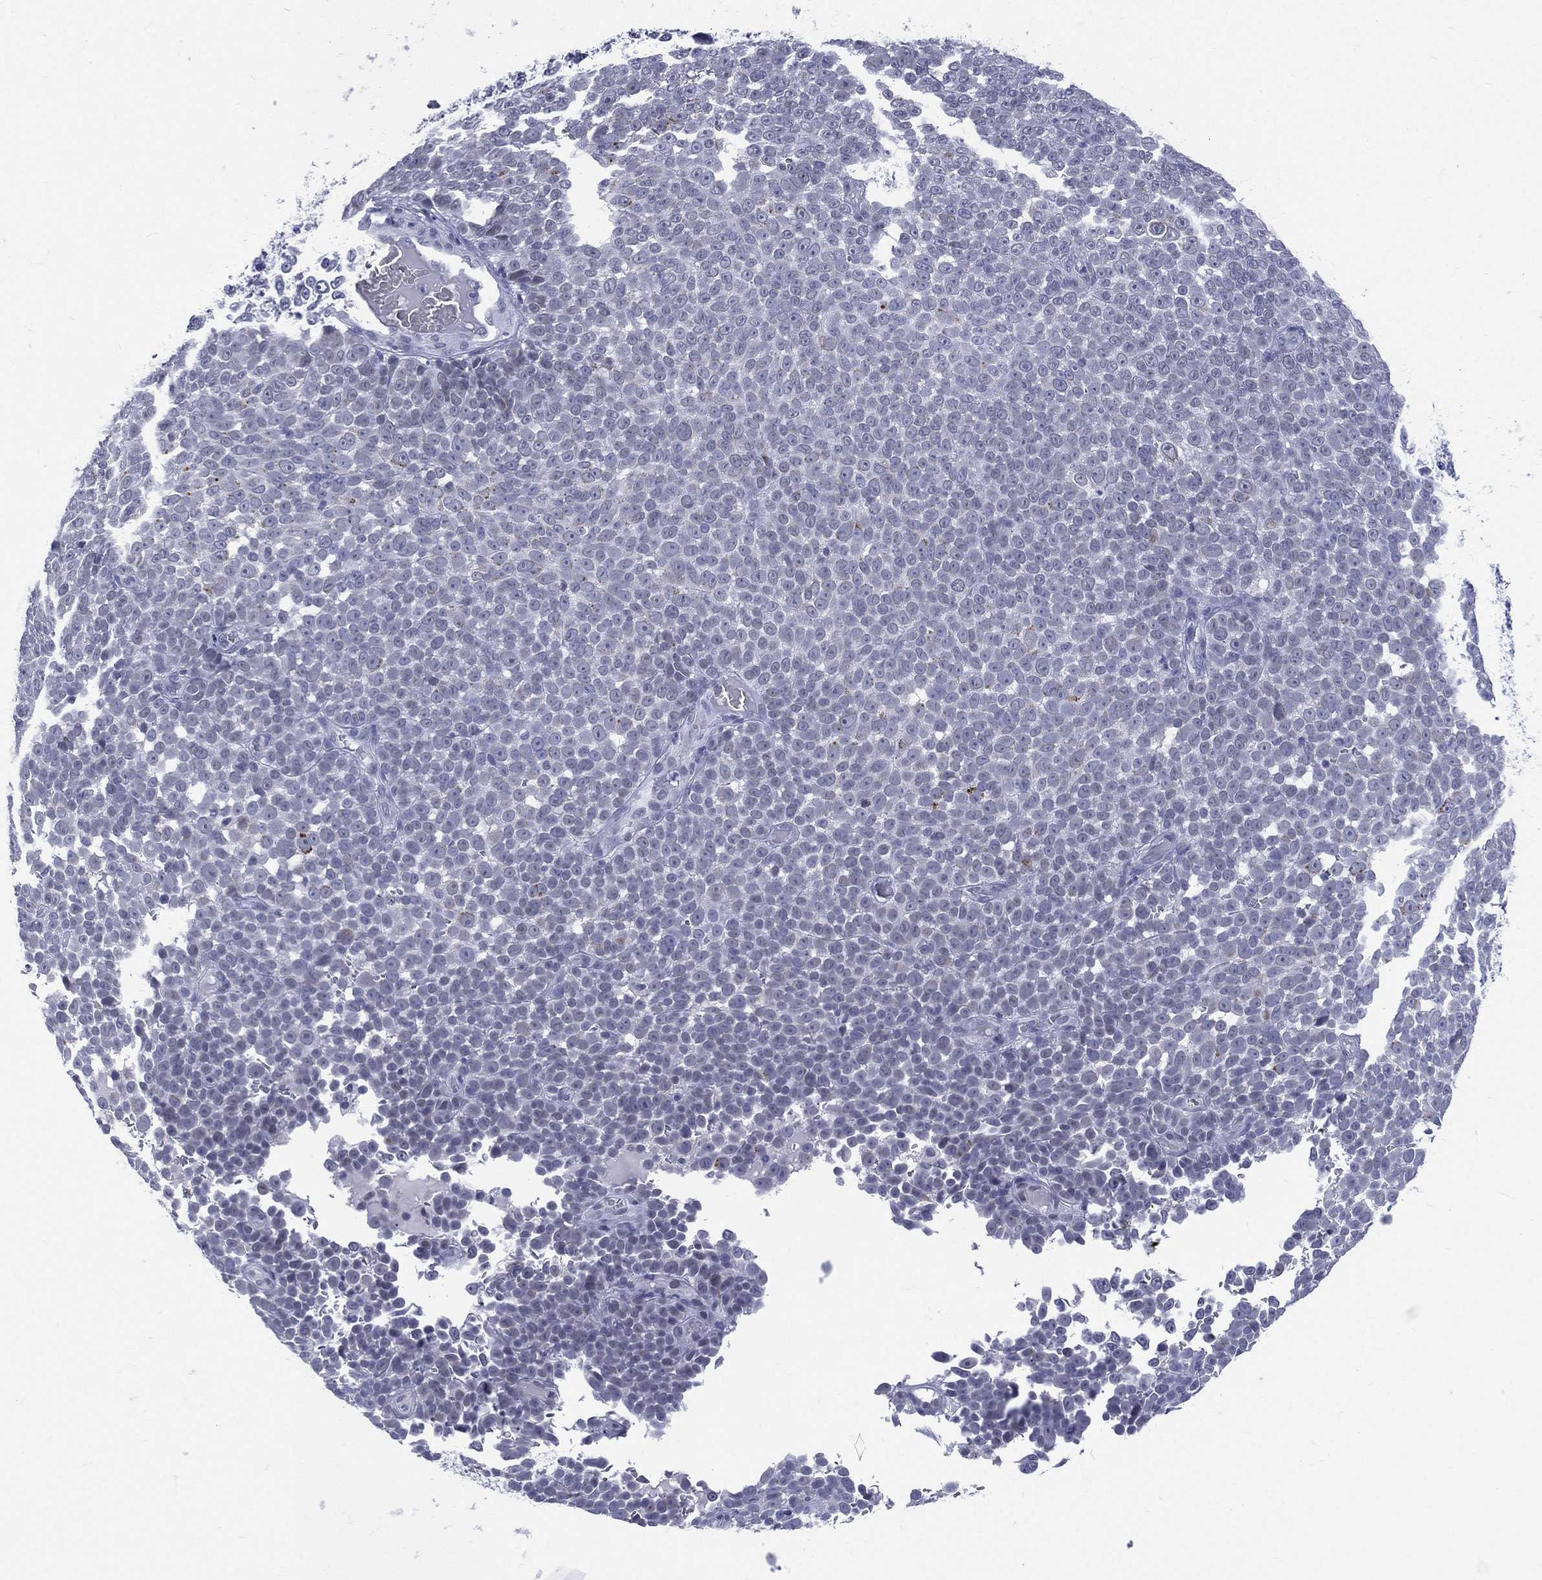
{"staining": {"intensity": "negative", "quantity": "none", "location": "none"}, "tissue": "melanoma", "cell_type": "Tumor cells", "image_type": "cancer", "snomed": [{"axis": "morphology", "description": "Malignant melanoma, NOS"}, {"axis": "topography", "description": "Skin"}], "caption": "Immunohistochemistry (IHC) photomicrograph of melanoma stained for a protein (brown), which demonstrates no staining in tumor cells. The staining is performed using DAB (3,3'-diaminobenzidine) brown chromogen with nuclei counter-stained in using hematoxylin.", "gene": "MLLT10", "patient": {"sex": "female", "age": 95}}